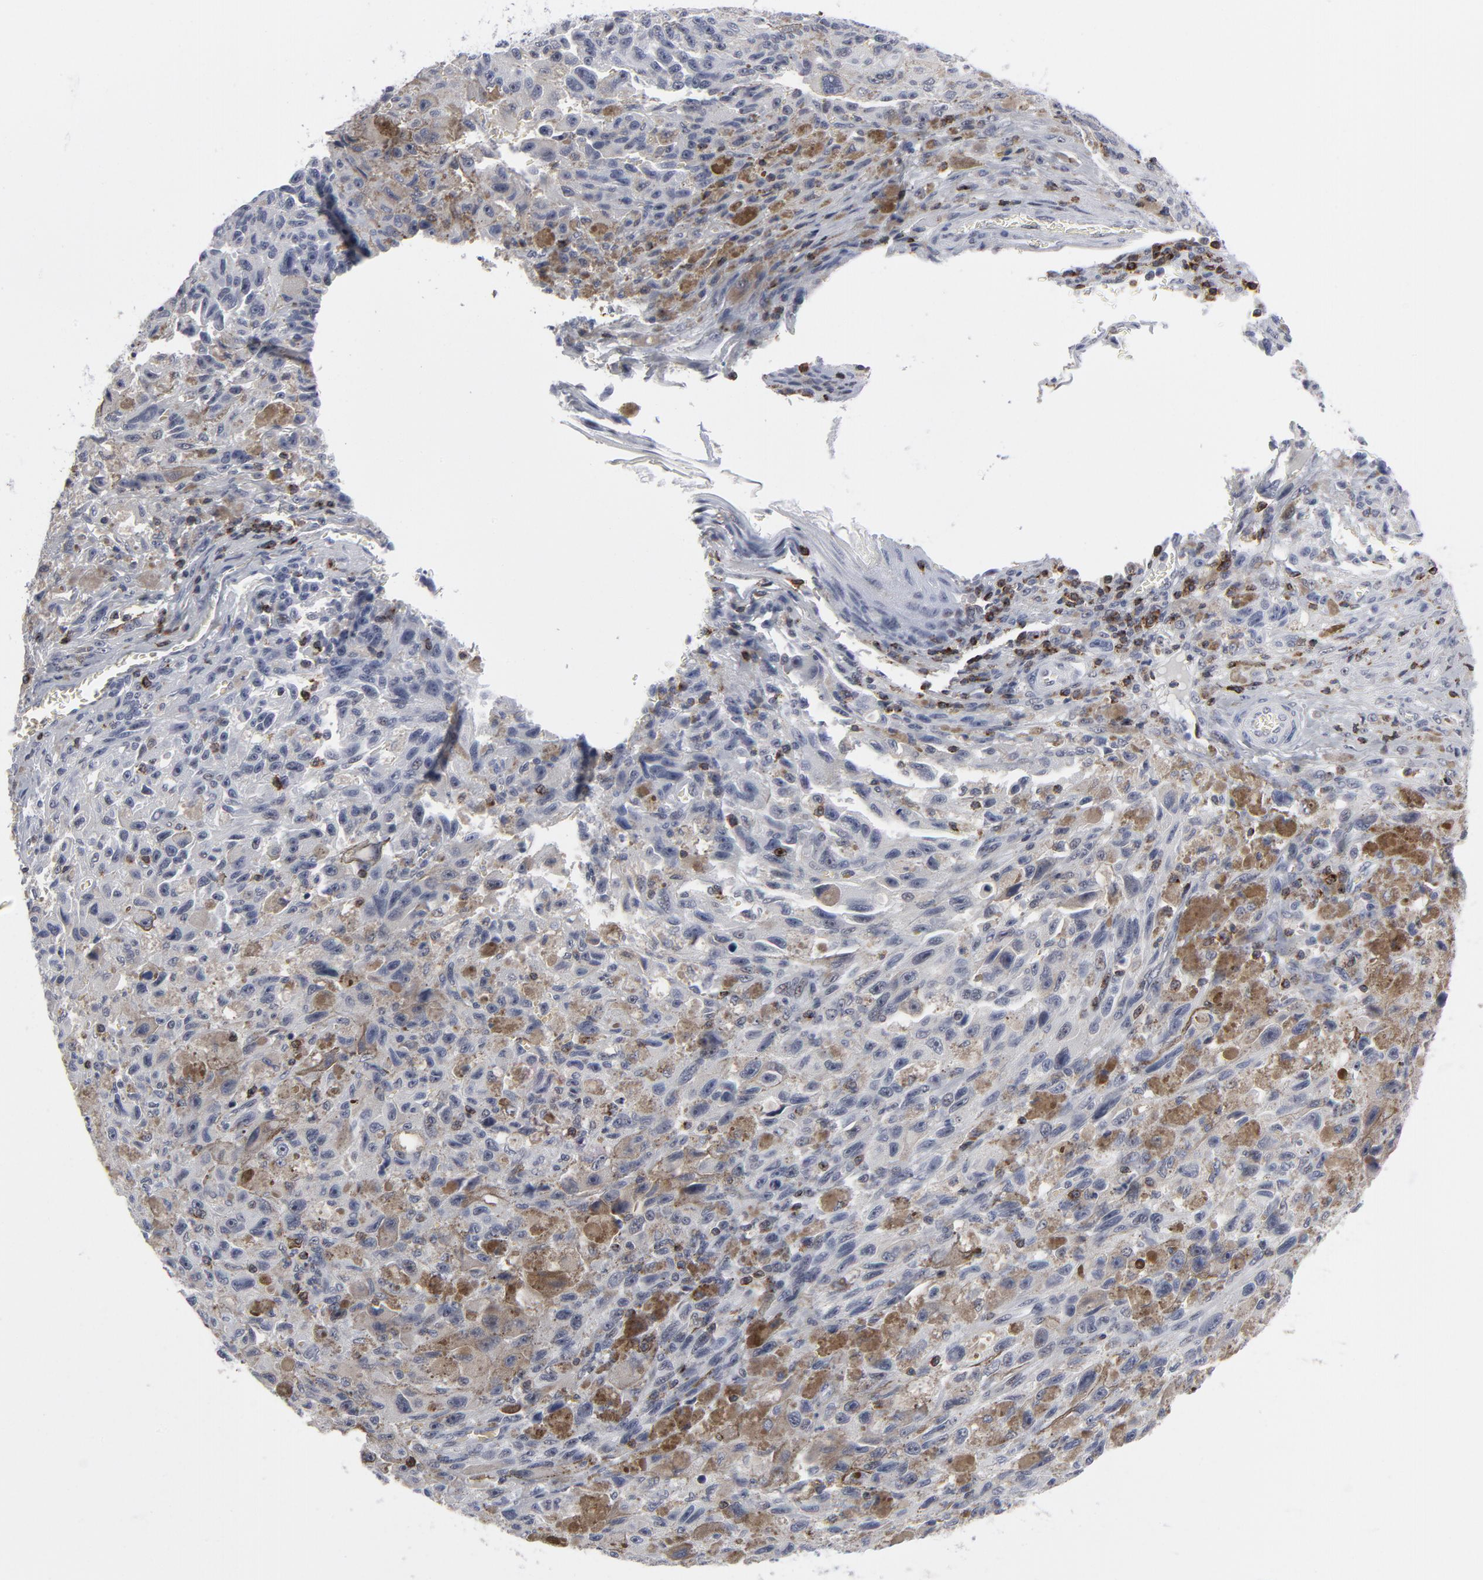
{"staining": {"intensity": "negative", "quantity": "none", "location": "none"}, "tissue": "melanoma", "cell_type": "Tumor cells", "image_type": "cancer", "snomed": [{"axis": "morphology", "description": "Malignant melanoma, NOS"}, {"axis": "topography", "description": "Skin"}], "caption": "High power microscopy photomicrograph of an immunohistochemistry (IHC) micrograph of malignant melanoma, revealing no significant expression in tumor cells.", "gene": "CD2", "patient": {"sex": "male", "age": 81}}